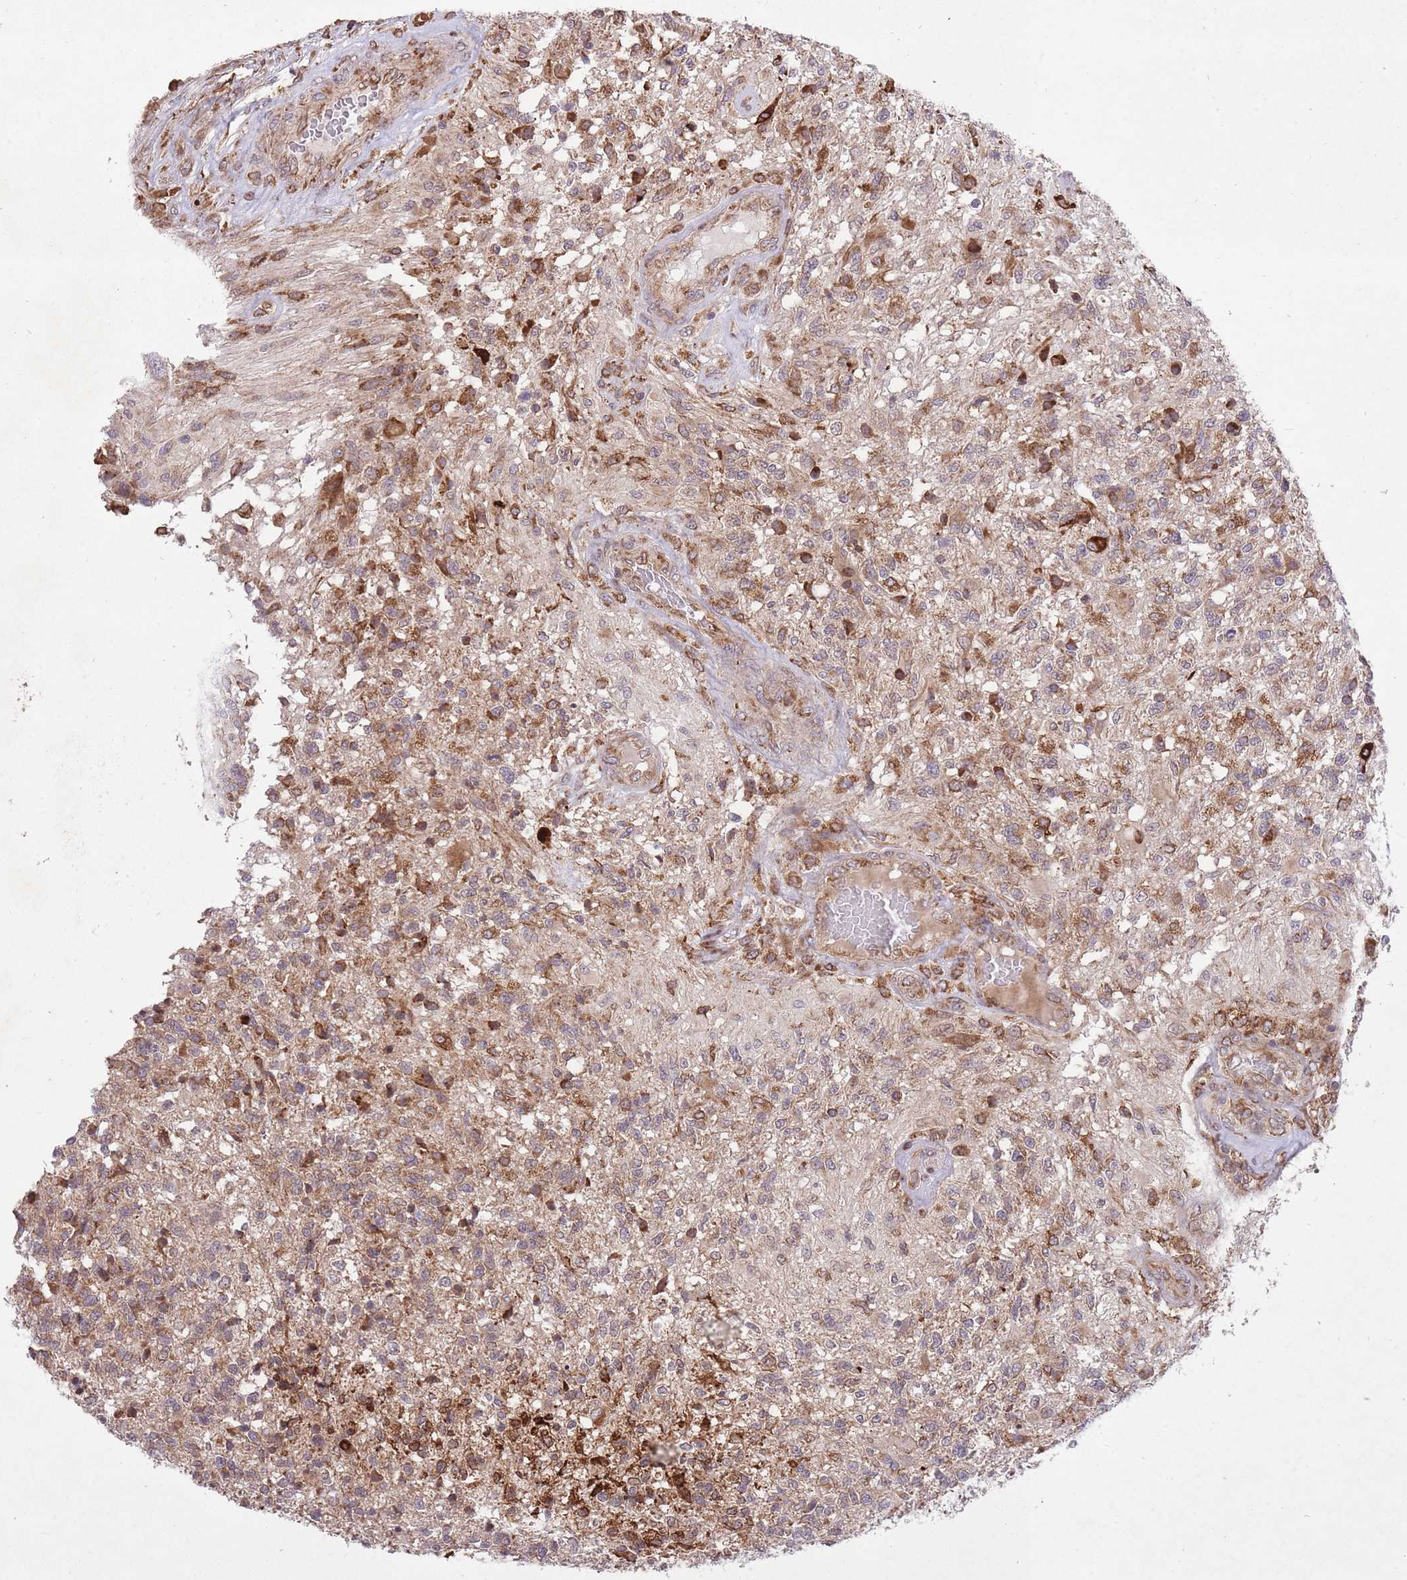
{"staining": {"intensity": "strong", "quantity": "25%-75%", "location": "cytoplasmic/membranous"}, "tissue": "glioma", "cell_type": "Tumor cells", "image_type": "cancer", "snomed": [{"axis": "morphology", "description": "Glioma, malignant, High grade"}, {"axis": "topography", "description": "Brain"}], "caption": "DAB immunohistochemical staining of malignant high-grade glioma demonstrates strong cytoplasmic/membranous protein positivity in about 25%-75% of tumor cells.", "gene": "TTLL3", "patient": {"sex": "male", "age": 56}}